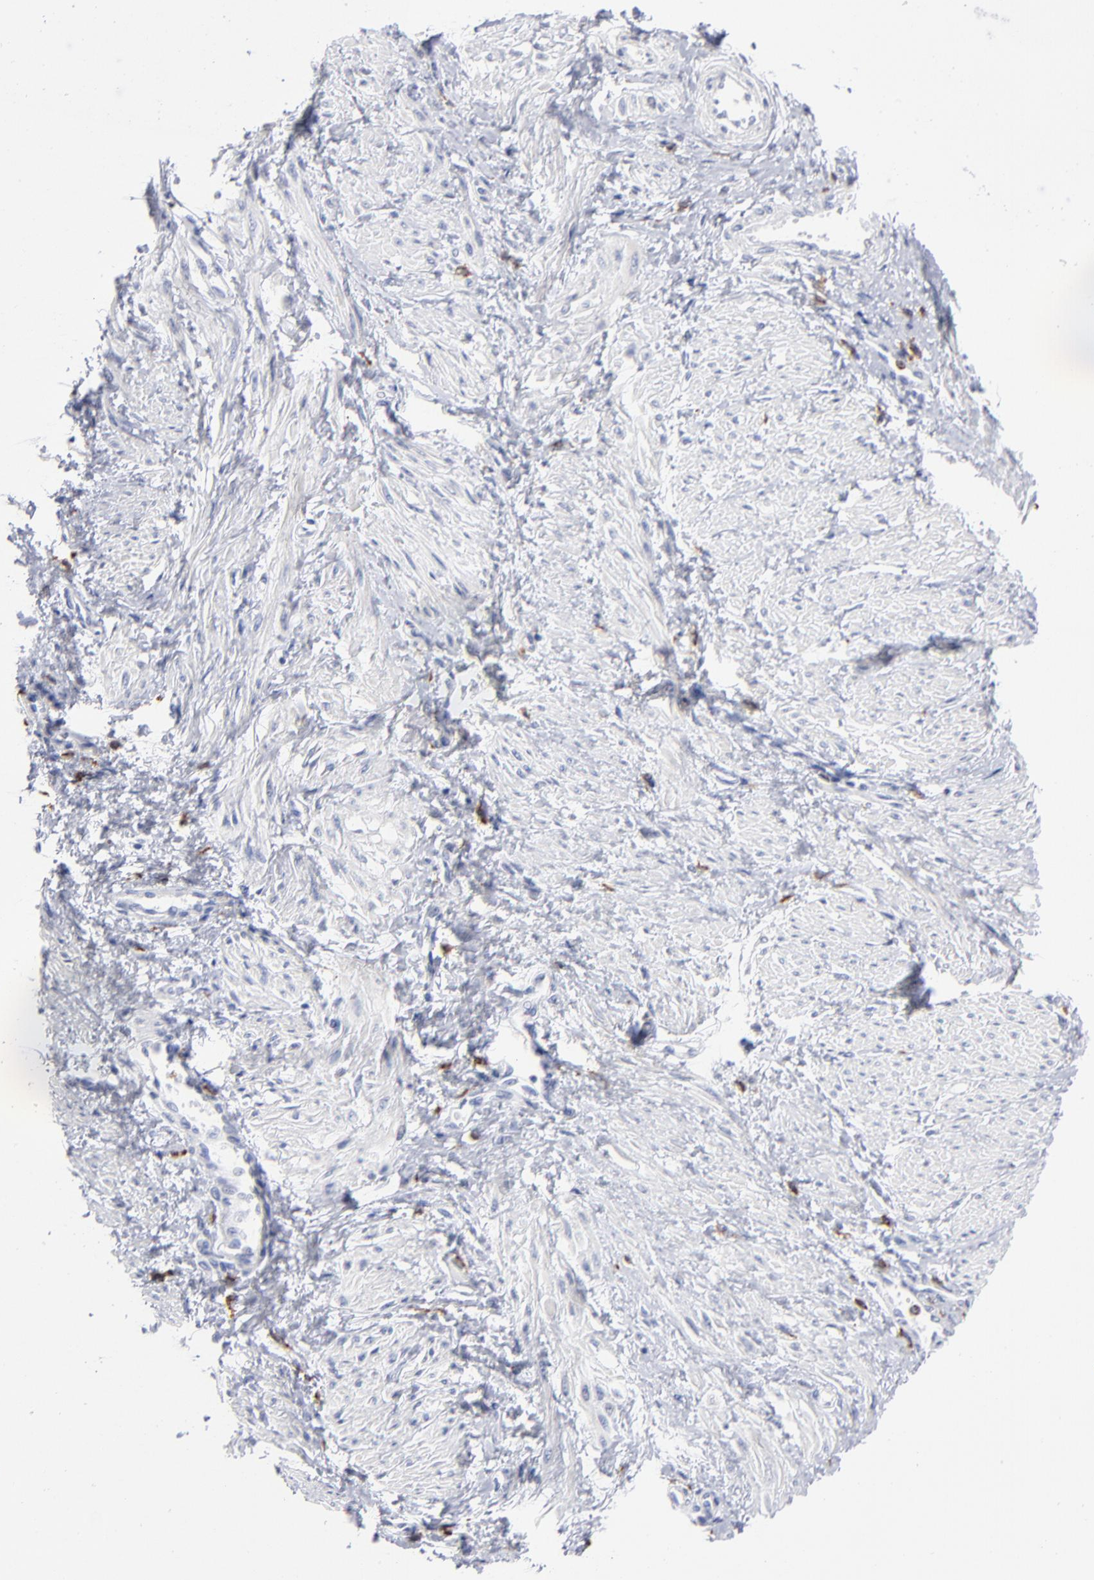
{"staining": {"intensity": "negative", "quantity": "none", "location": "none"}, "tissue": "smooth muscle", "cell_type": "Smooth muscle cells", "image_type": "normal", "snomed": [{"axis": "morphology", "description": "Normal tissue, NOS"}, {"axis": "topography", "description": "Smooth muscle"}, {"axis": "topography", "description": "Uterus"}], "caption": "High power microscopy histopathology image of an immunohistochemistry photomicrograph of benign smooth muscle, revealing no significant expression in smooth muscle cells. Nuclei are stained in blue.", "gene": "CD180", "patient": {"sex": "female", "age": 39}}